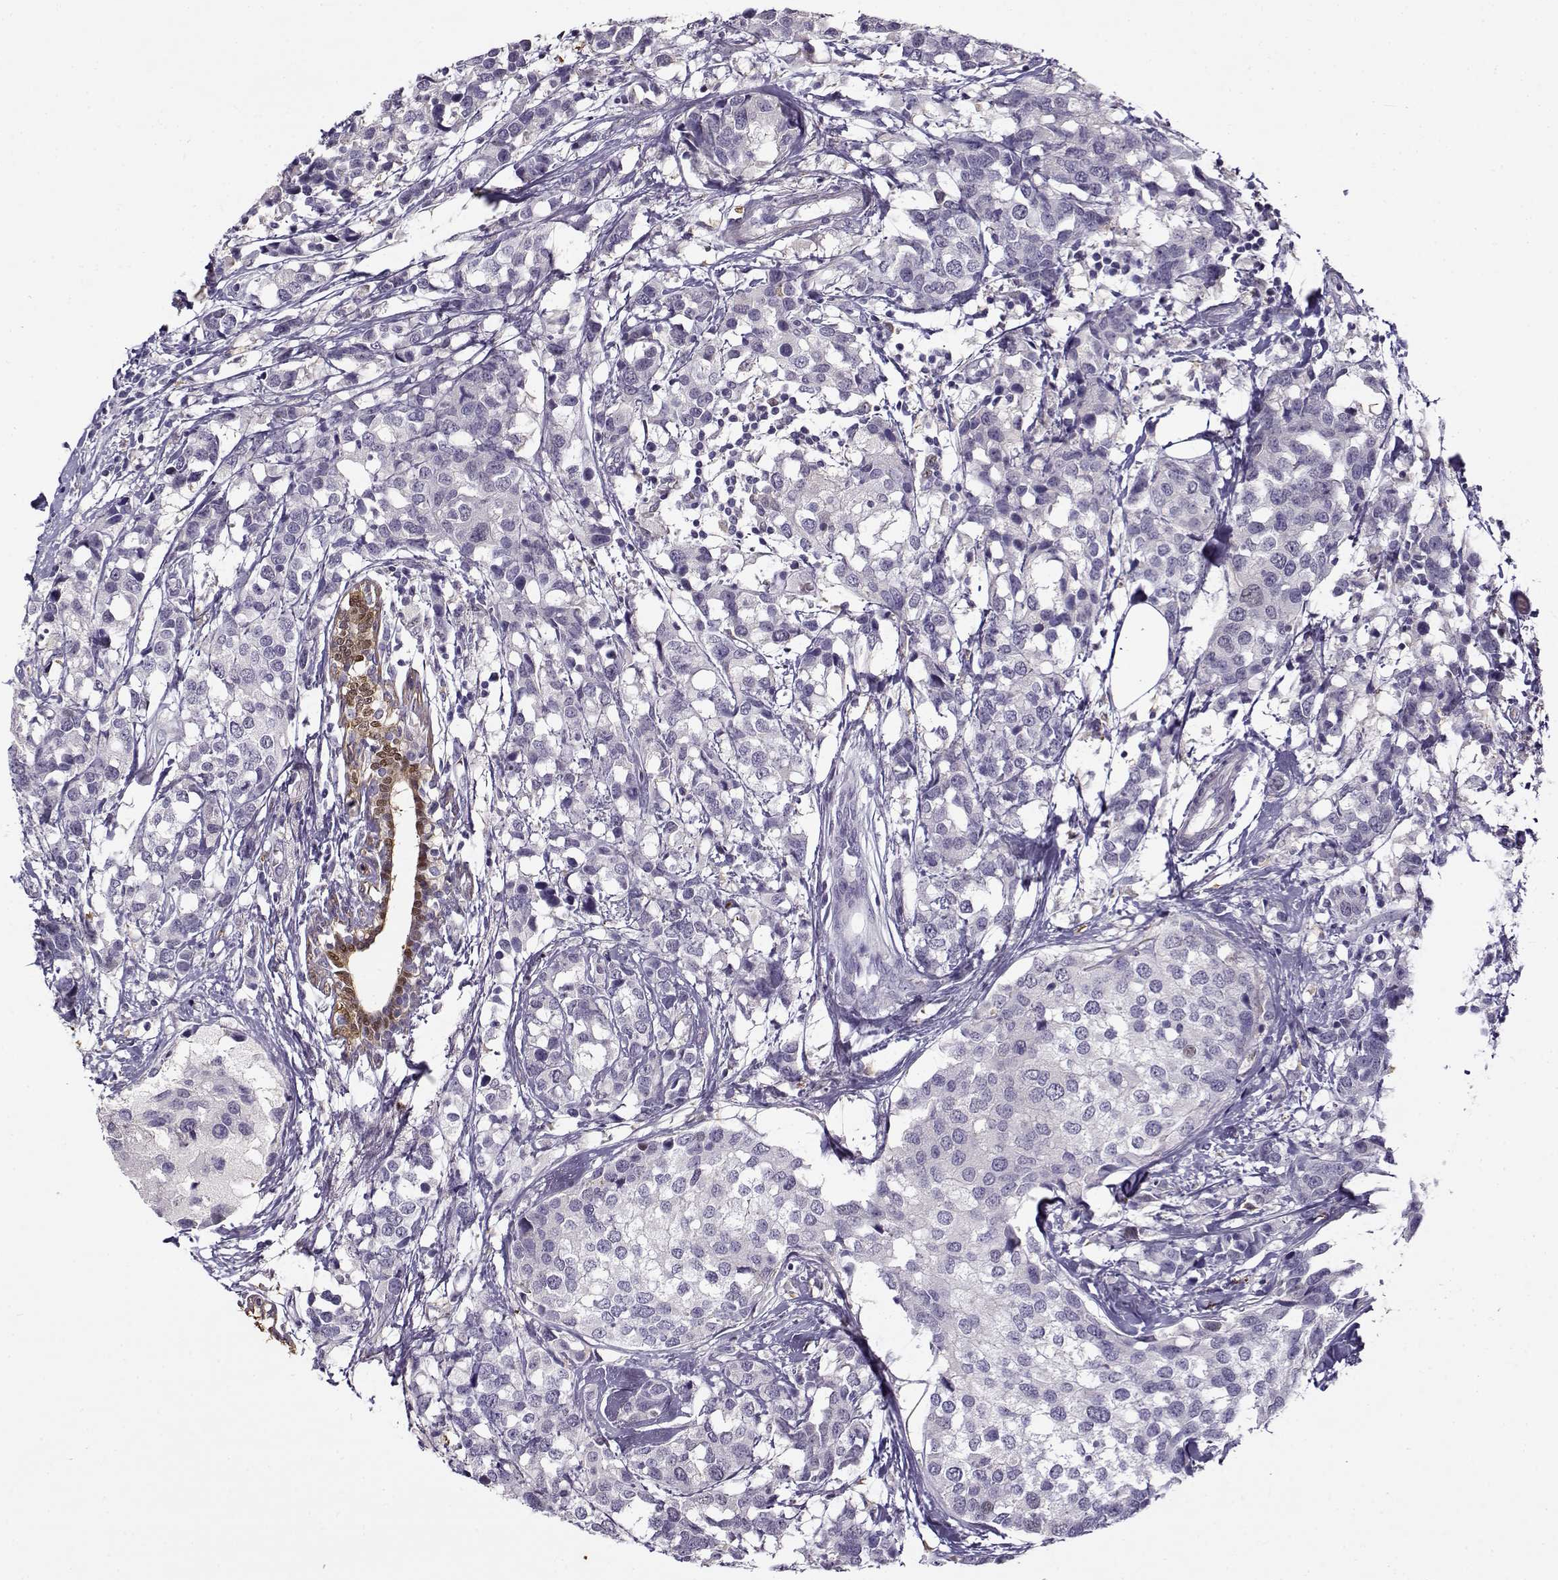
{"staining": {"intensity": "negative", "quantity": "none", "location": "none"}, "tissue": "breast cancer", "cell_type": "Tumor cells", "image_type": "cancer", "snomed": [{"axis": "morphology", "description": "Lobular carcinoma"}, {"axis": "topography", "description": "Breast"}], "caption": "A photomicrograph of breast lobular carcinoma stained for a protein displays no brown staining in tumor cells.", "gene": "UCP3", "patient": {"sex": "female", "age": 59}}